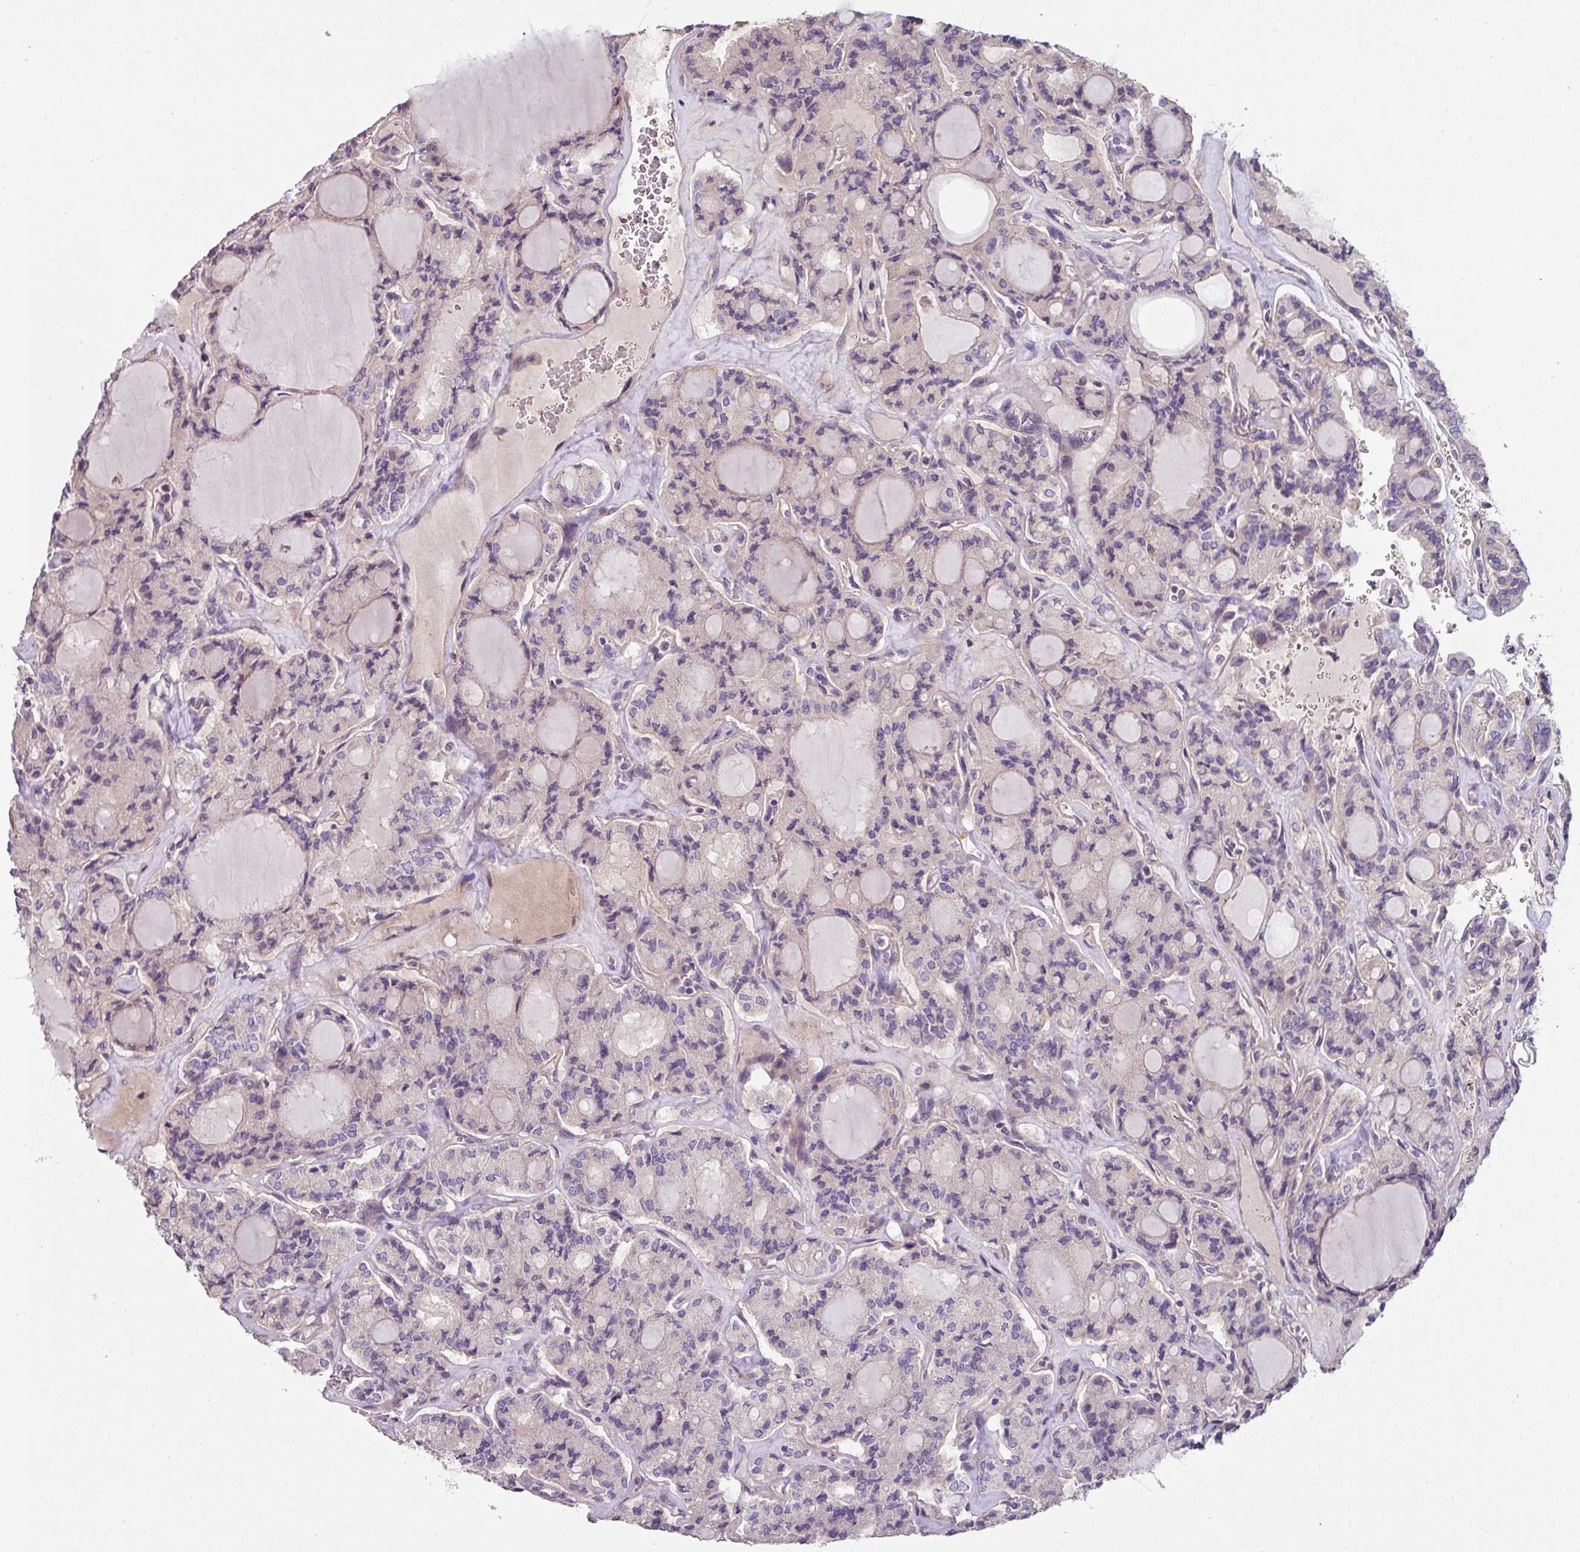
{"staining": {"intensity": "negative", "quantity": "none", "location": "none"}, "tissue": "thyroid cancer", "cell_type": "Tumor cells", "image_type": "cancer", "snomed": [{"axis": "morphology", "description": "Papillary adenocarcinoma, NOS"}, {"axis": "topography", "description": "Thyroid gland"}], "caption": "Tumor cells show no significant positivity in thyroid papillary adenocarcinoma.", "gene": "LRRC9", "patient": {"sex": "male", "age": 87}}